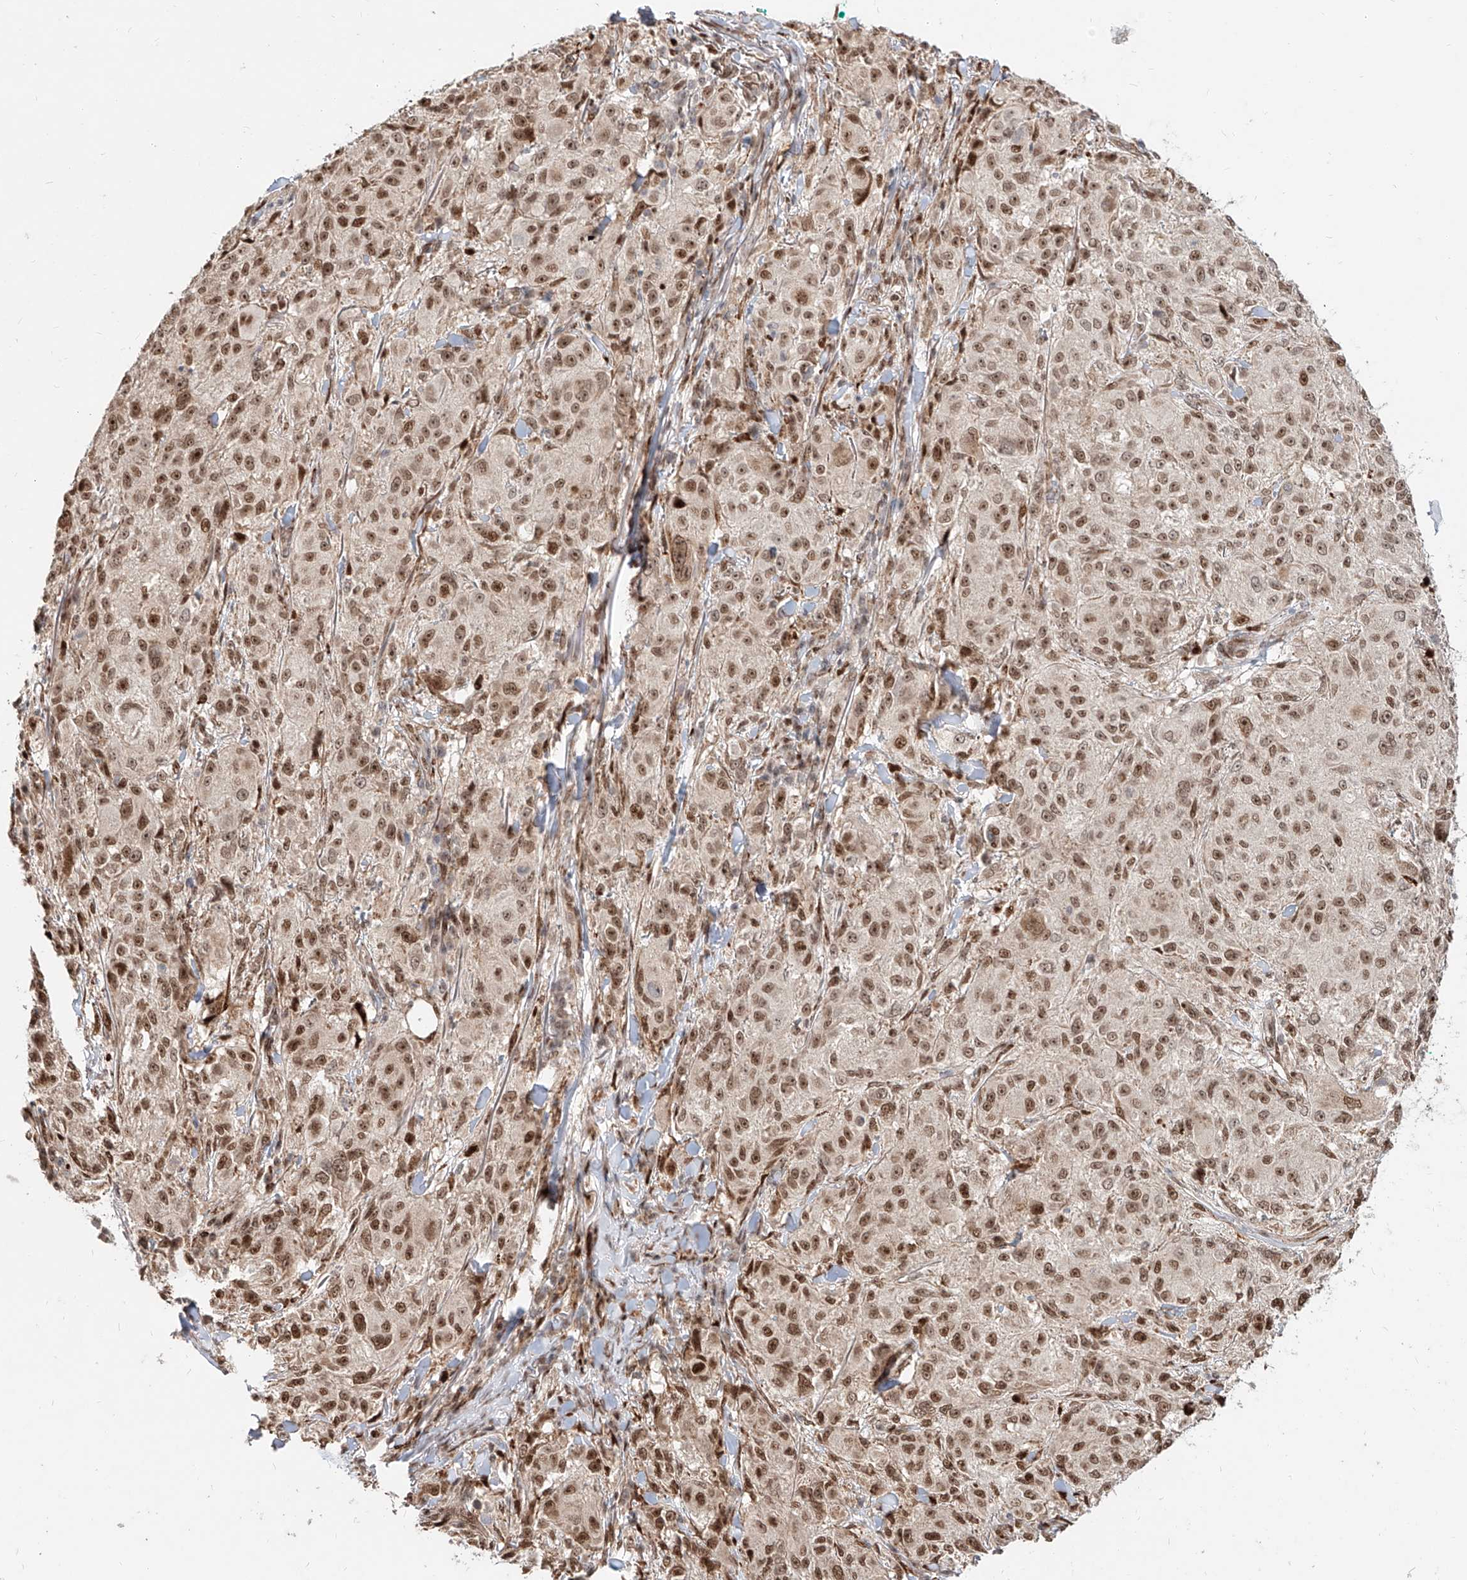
{"staining": {"intensity": "moderate", "quantity": ">75%", "location": "nuclear"}, "tissue": "melanoma", "cell_type": "Tumor cells", "image_type": "cancer", "snomed": [{"axis": "morphology", "description": "Necrosis, NOS"}, {"axis": "morphology", "description": "Malignant melanoma, NOS"}, {"axis": "topography", "description": "Skin"}], "caption": "Moderate nuclear protein expression is identified in approximately >75% of tumor cells in malignant melanoma. (brown staining indicates protein expression, while blue staining denotes nuclei).", "gene": "ZNF710", "patient": {"sex": "female", "age": 87}}